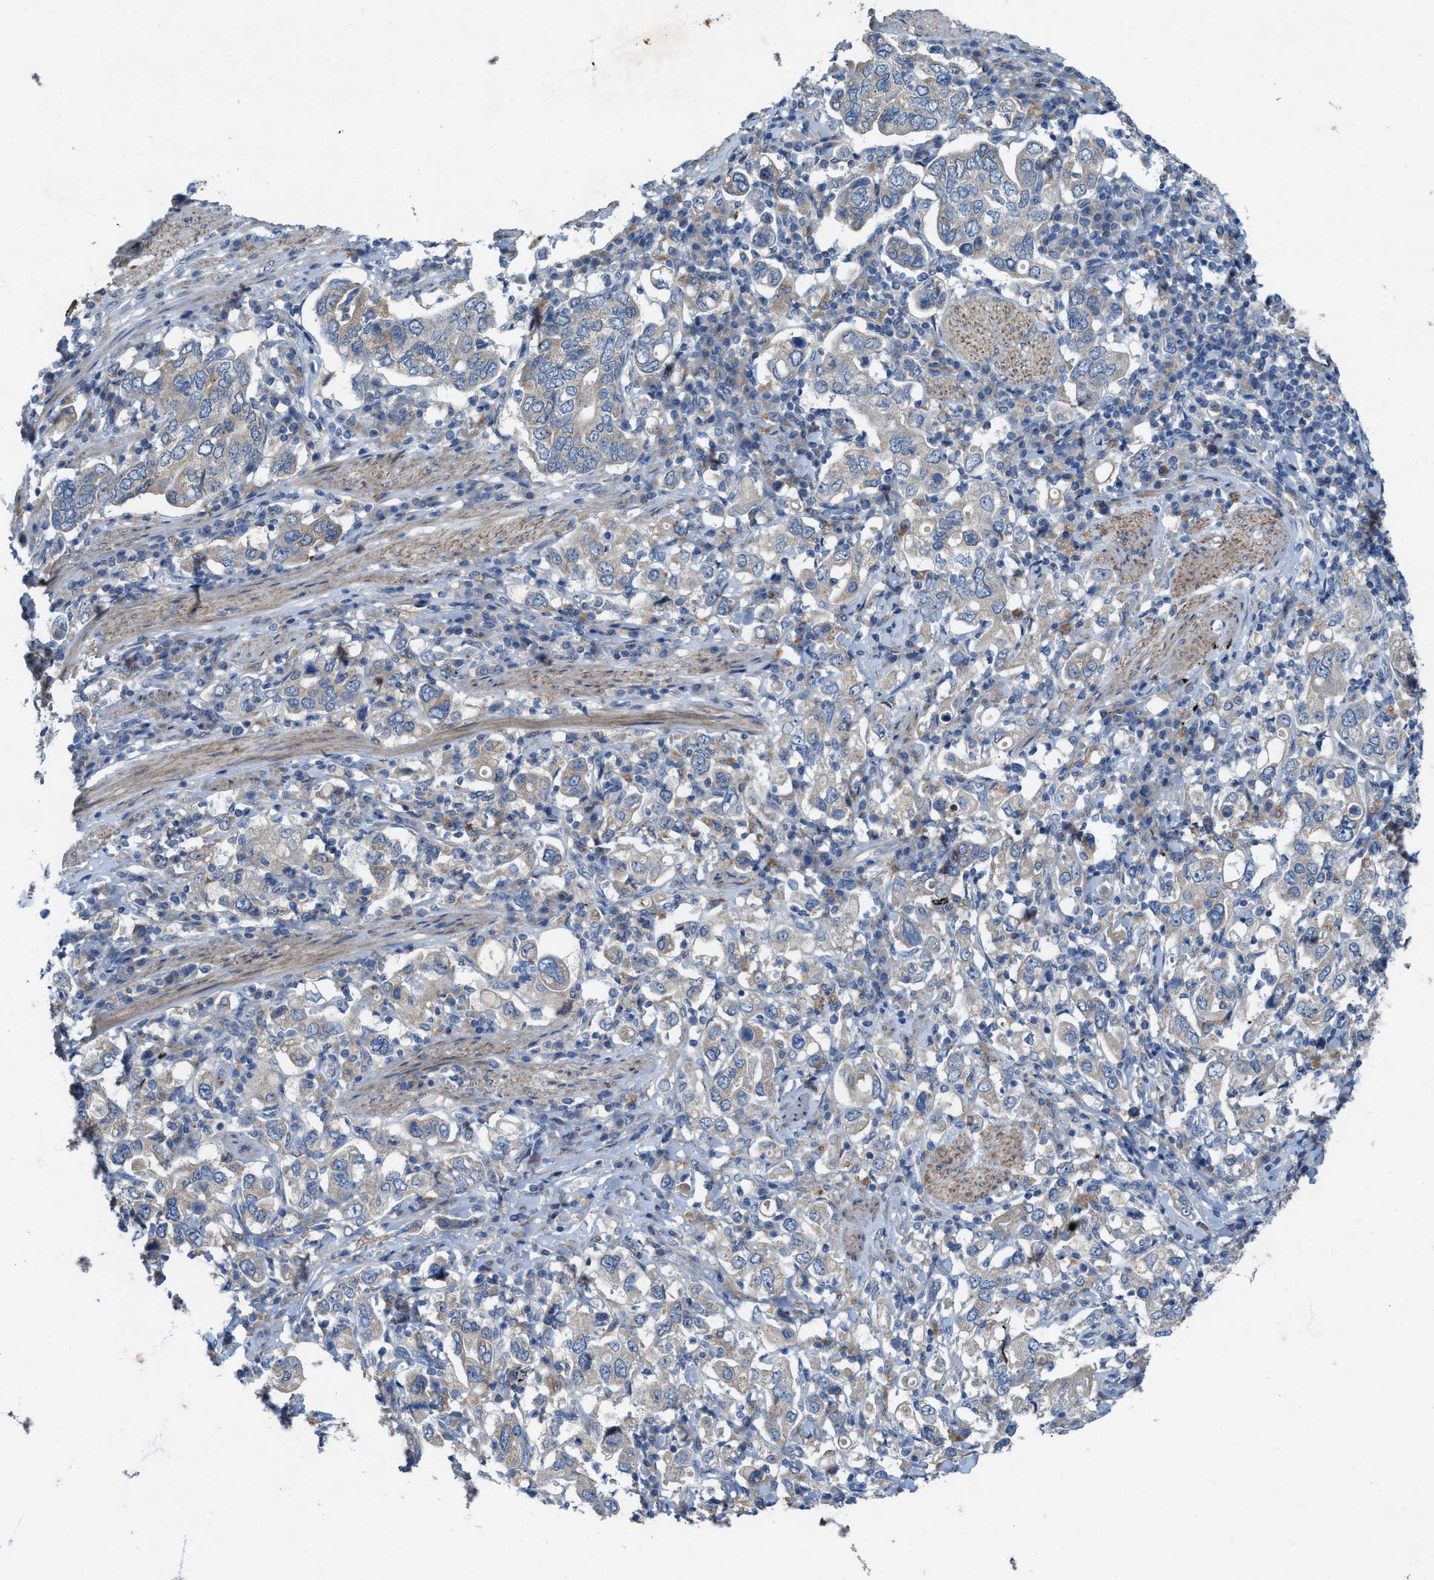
{"staining": {"intensity": "weak", "quantity": "<25%", "location": "cytoplasmic/membranous"}, "tissue": "stomach cancer", "cell_type": "Tumor cells", "image_type": "cancer", "snomed": [{"axis": "morphology", "description": "Adenocarcinoma, NOS"}, {"axis": "topography", "description": "Stomach, upper"}], "caption": "IHC histopathology image of human adenocarcinoma (stomach) stained for a protein (brown), which shows no staining in tumor cells.", "gene": "URGCP", "patient": {"sex": "male", "age": 62}}